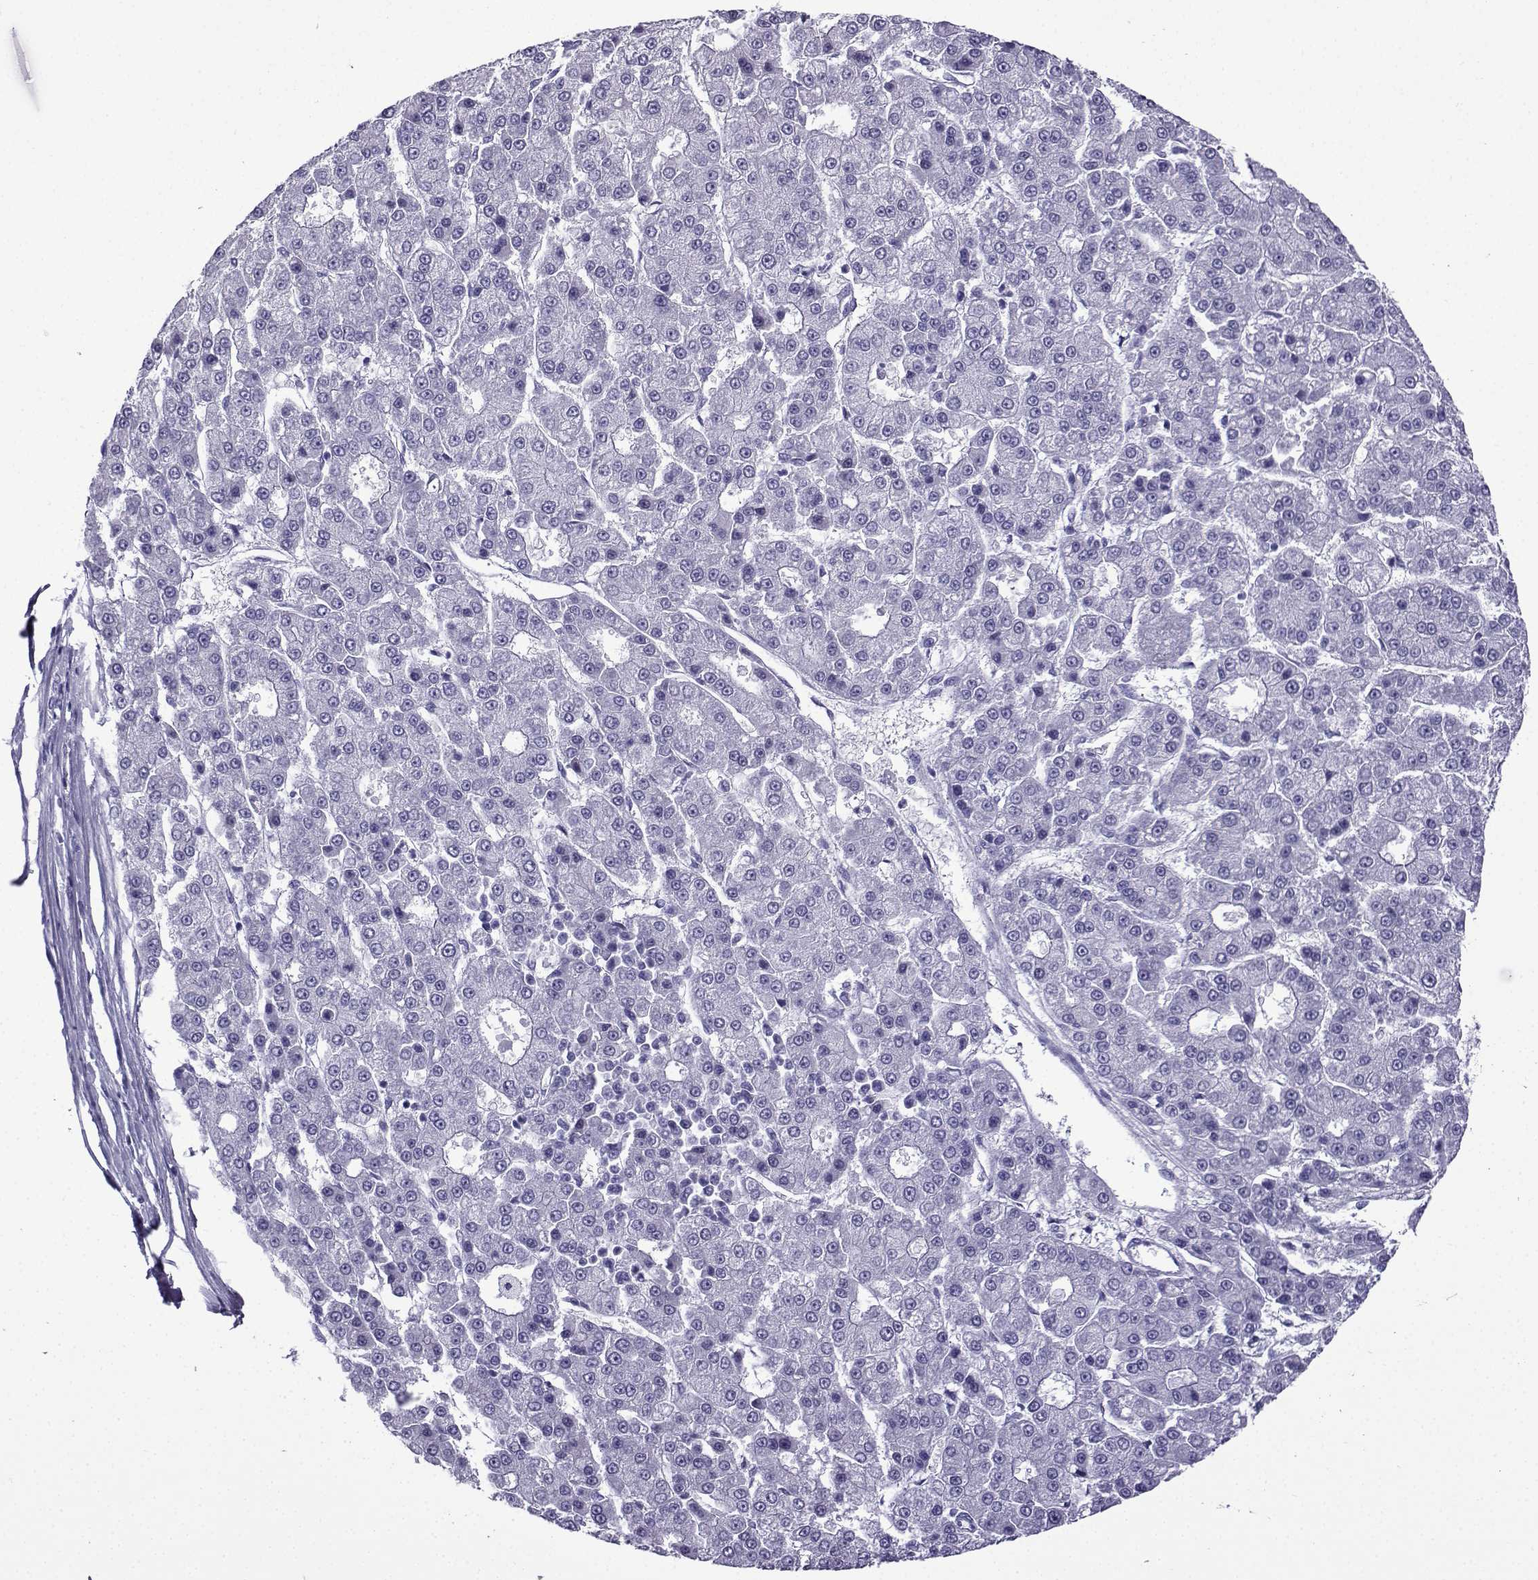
{"staining": {"intensity": "negative", "quantity": "none", "location": "none"}, "tissue": "liver cancer", "cell_type": "Tumor cells", "image_type": "cancer", "snomed": [{"axis": "morphology", "description": "Carcinoma, Hepatocellular, NOS"}, {"axis": "topography", "description": "Liver"}], "caption": "Tumor cells show no significant protein staining in liver hepatocellular carcinoma. (DAB (3,3'-diaminobenzidine) IHC with hematoxylin counter stain).", "gene": "KCNF1", "patient": {"sex": "male", "age": 70}}